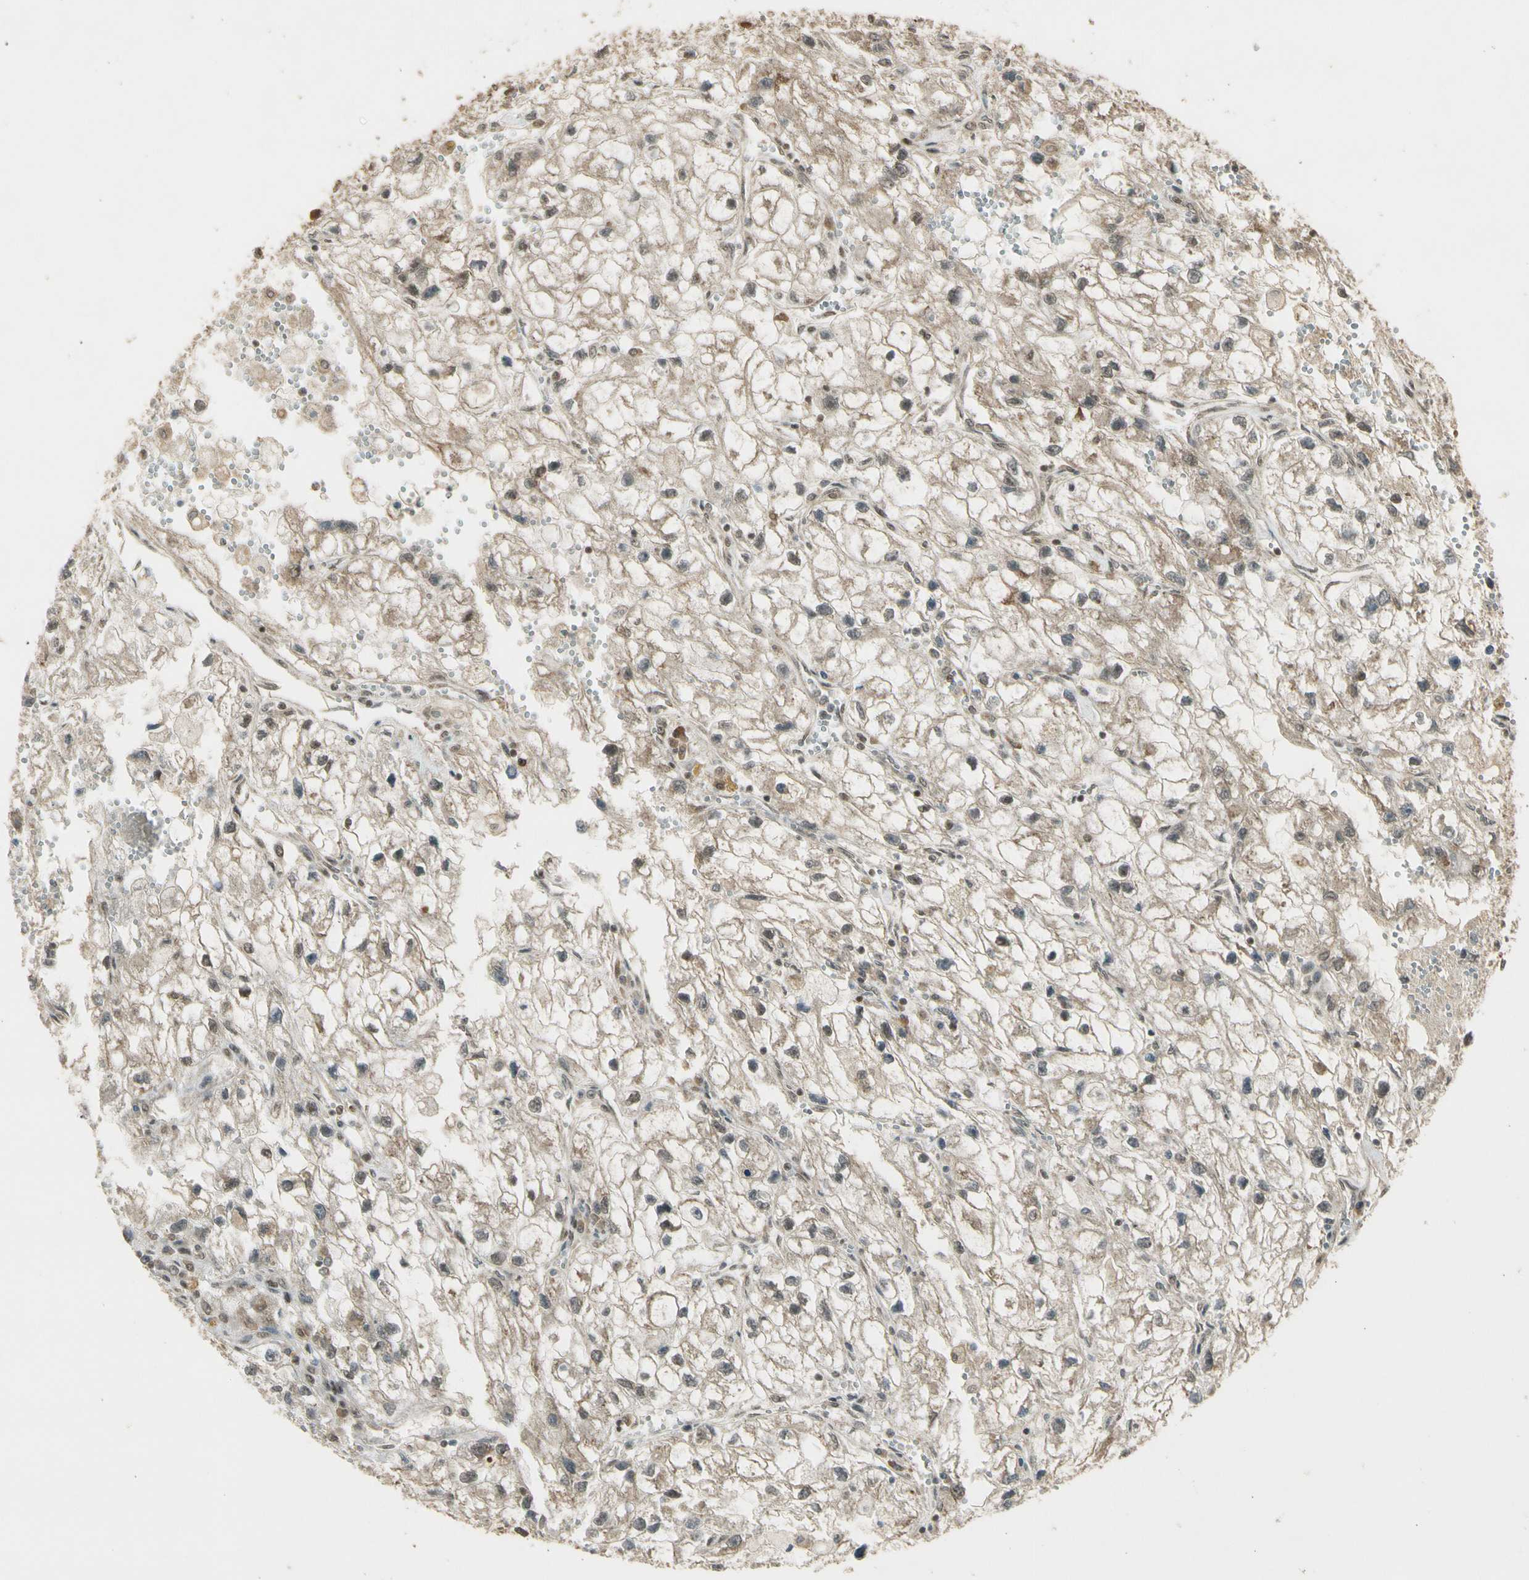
{"staining": {"intensity": "weak", "quantity": "25%-75%", "location": "cytoplasmic/membranous,nuclear"}, "tissue": "renal cancer", "cell_type": "Tumor cells", "image_type": "cancer", "snomed": [{"axis": "morphology", "description": "Adenocarcinoma, NOS"}, {"axis": "topography", "description": "Kidney"}], "caption": "An image of human renal adenocarcinoma stained for a protein displays weak cytoplasmic/membranous and nuclear brown staining in tumor cells. (DAB = brown stain, brightfield microscopy at high magnification).", "gene": "ZNF135", "patient": {"sex": "female", "age": 70}}